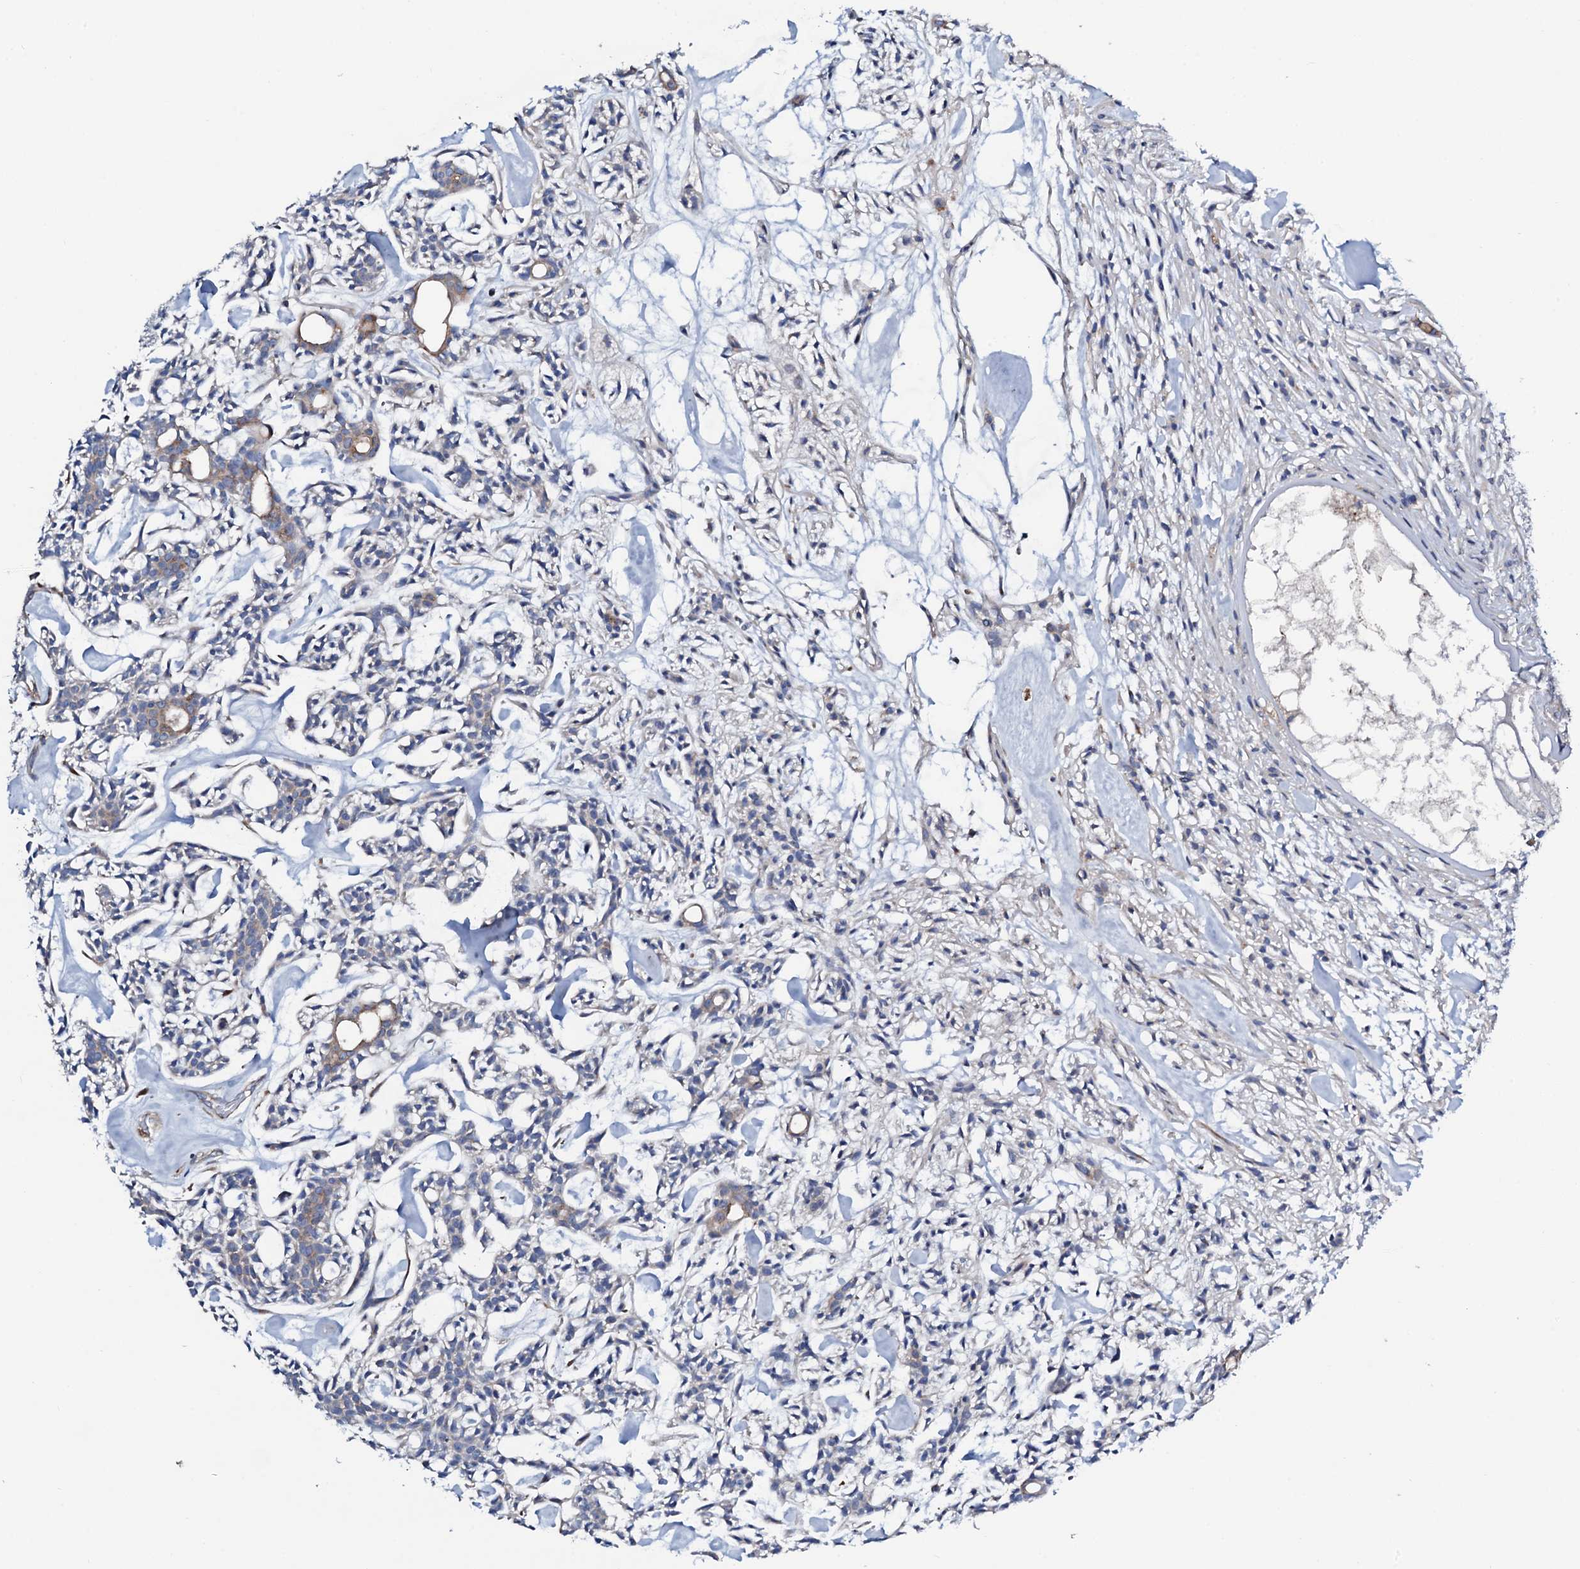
{"staining": {"intensity": "weak", "quantity": "<25%", "location": "cytoplasmic/membranous"}, "tissue": "head and neck cancer", "cell_type": "Tumor cells", "image_type": "cancer", "snomed": [{"axis": "morphology", "description": "Adenocarcinoma, NOS"}, {"axis": "topography", "description": "Salivary gland"}, {"axis": "topography", "description": "Head-Neck"}], "caption": "IHC image of neoplastic tissue: head and neck cancer (adenocarcinoma) stained with DAB reveals no significant protein expression in tumor cells. (Brightfield microscopy of DAB IHC at high magnification).", "gene": "STARD13", "patient": {"sex": "male", "age": 55}}